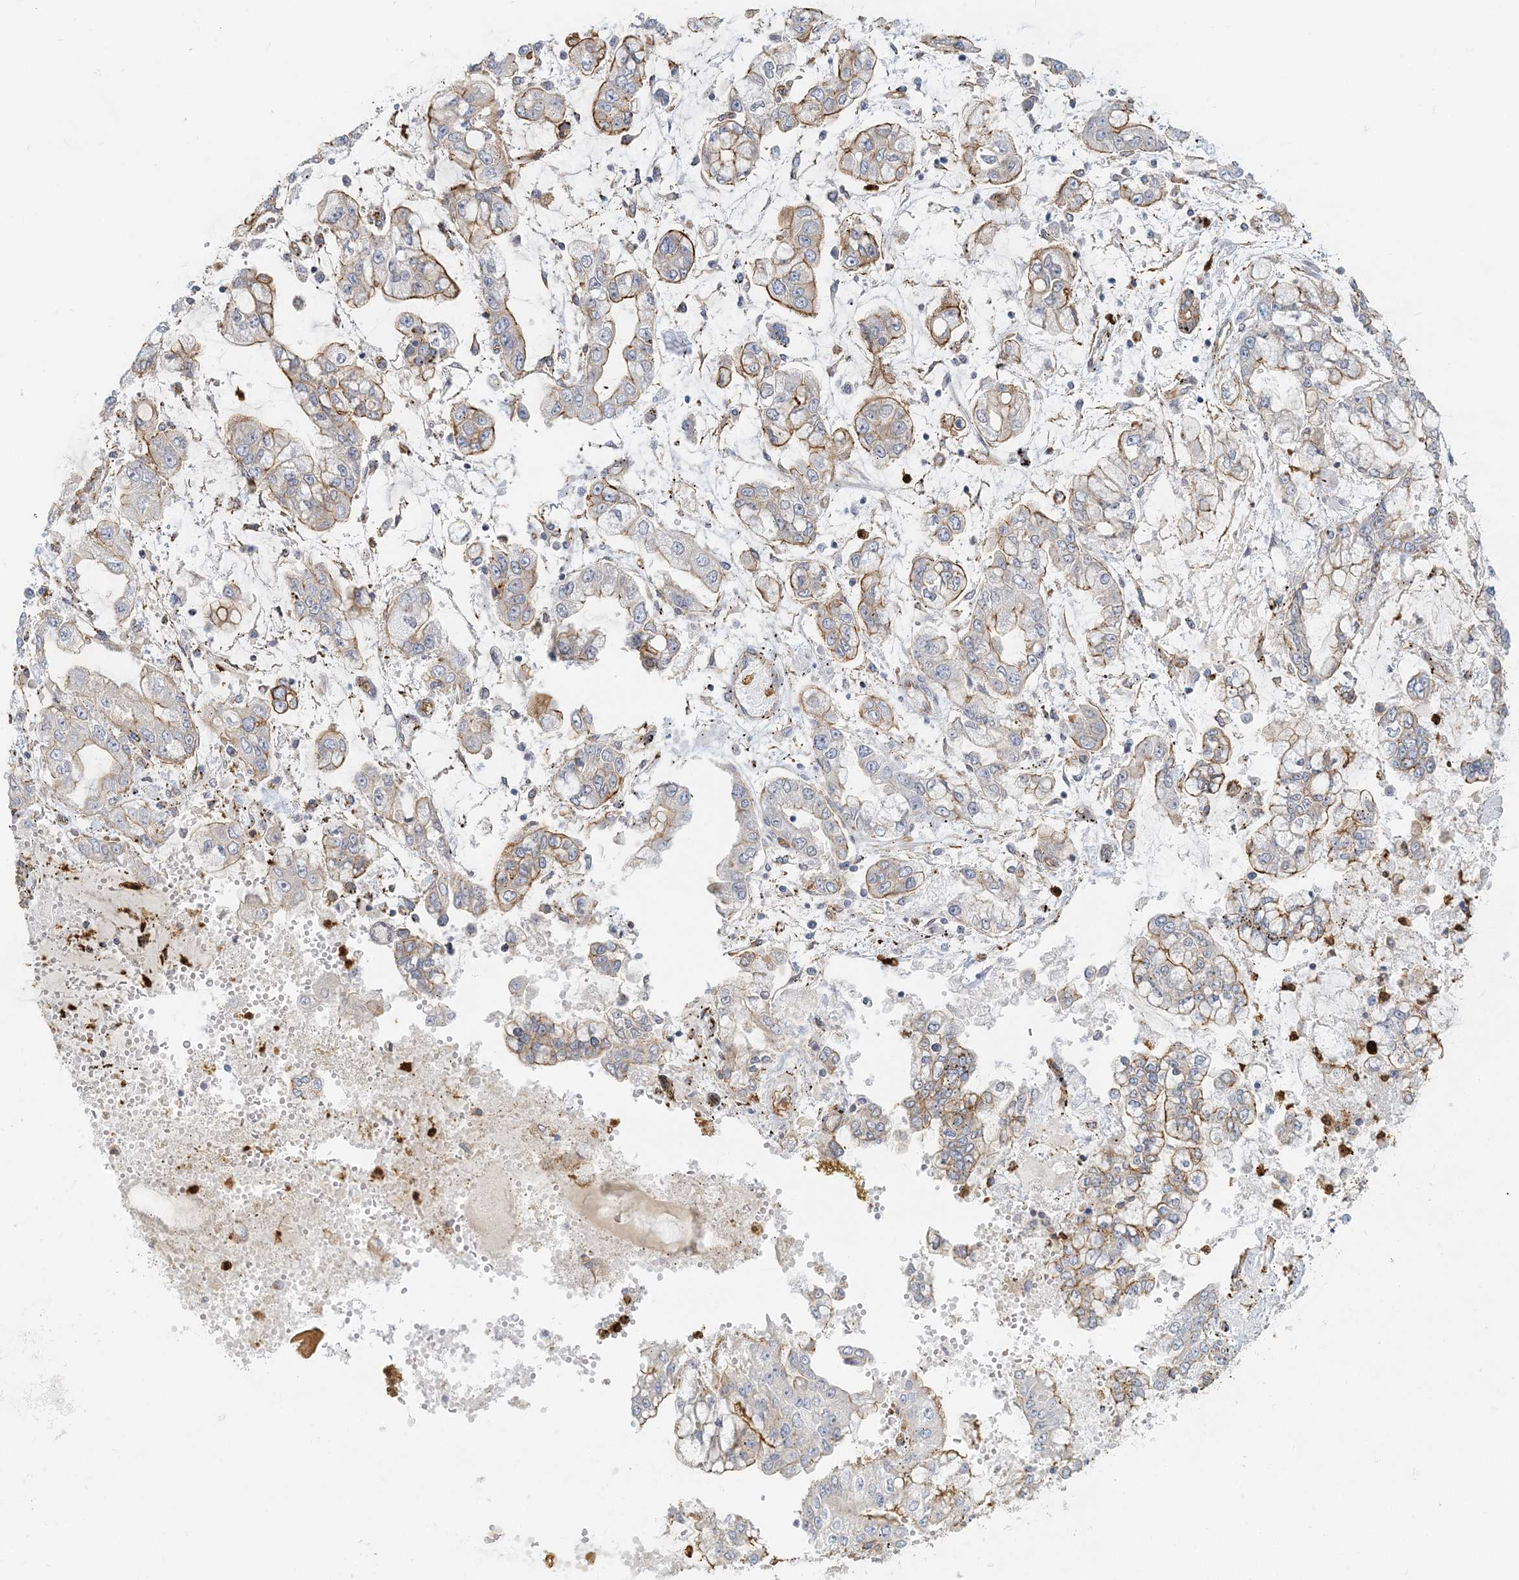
{"staining": {"intensity": "moderate", "quantity": "25%-75%", "location": "cytoplasmic/membranous"}, "tissue": "stomach cancer", "cell_type": "Tumor cells", "image_type": "cancer", "snomed": [{"axis": "morphology", "description": "Normal tissue, NOS"}, {"axis": "morphology", "description": "Adenocarcinoma, NOS"}, {"axis": "topography", "description": "Stomach, upper"}, {"axis": "topography", "description": "Stomach"}], "caption": "DAB immunohistochemical staining of stomach cancer demonstrates moderate cytoplasmic/membranous protein staining in approximately 25%-75% of tumor cells.", "gene": "DNAH1", "patient": {"sex": "male", "age": 76}}